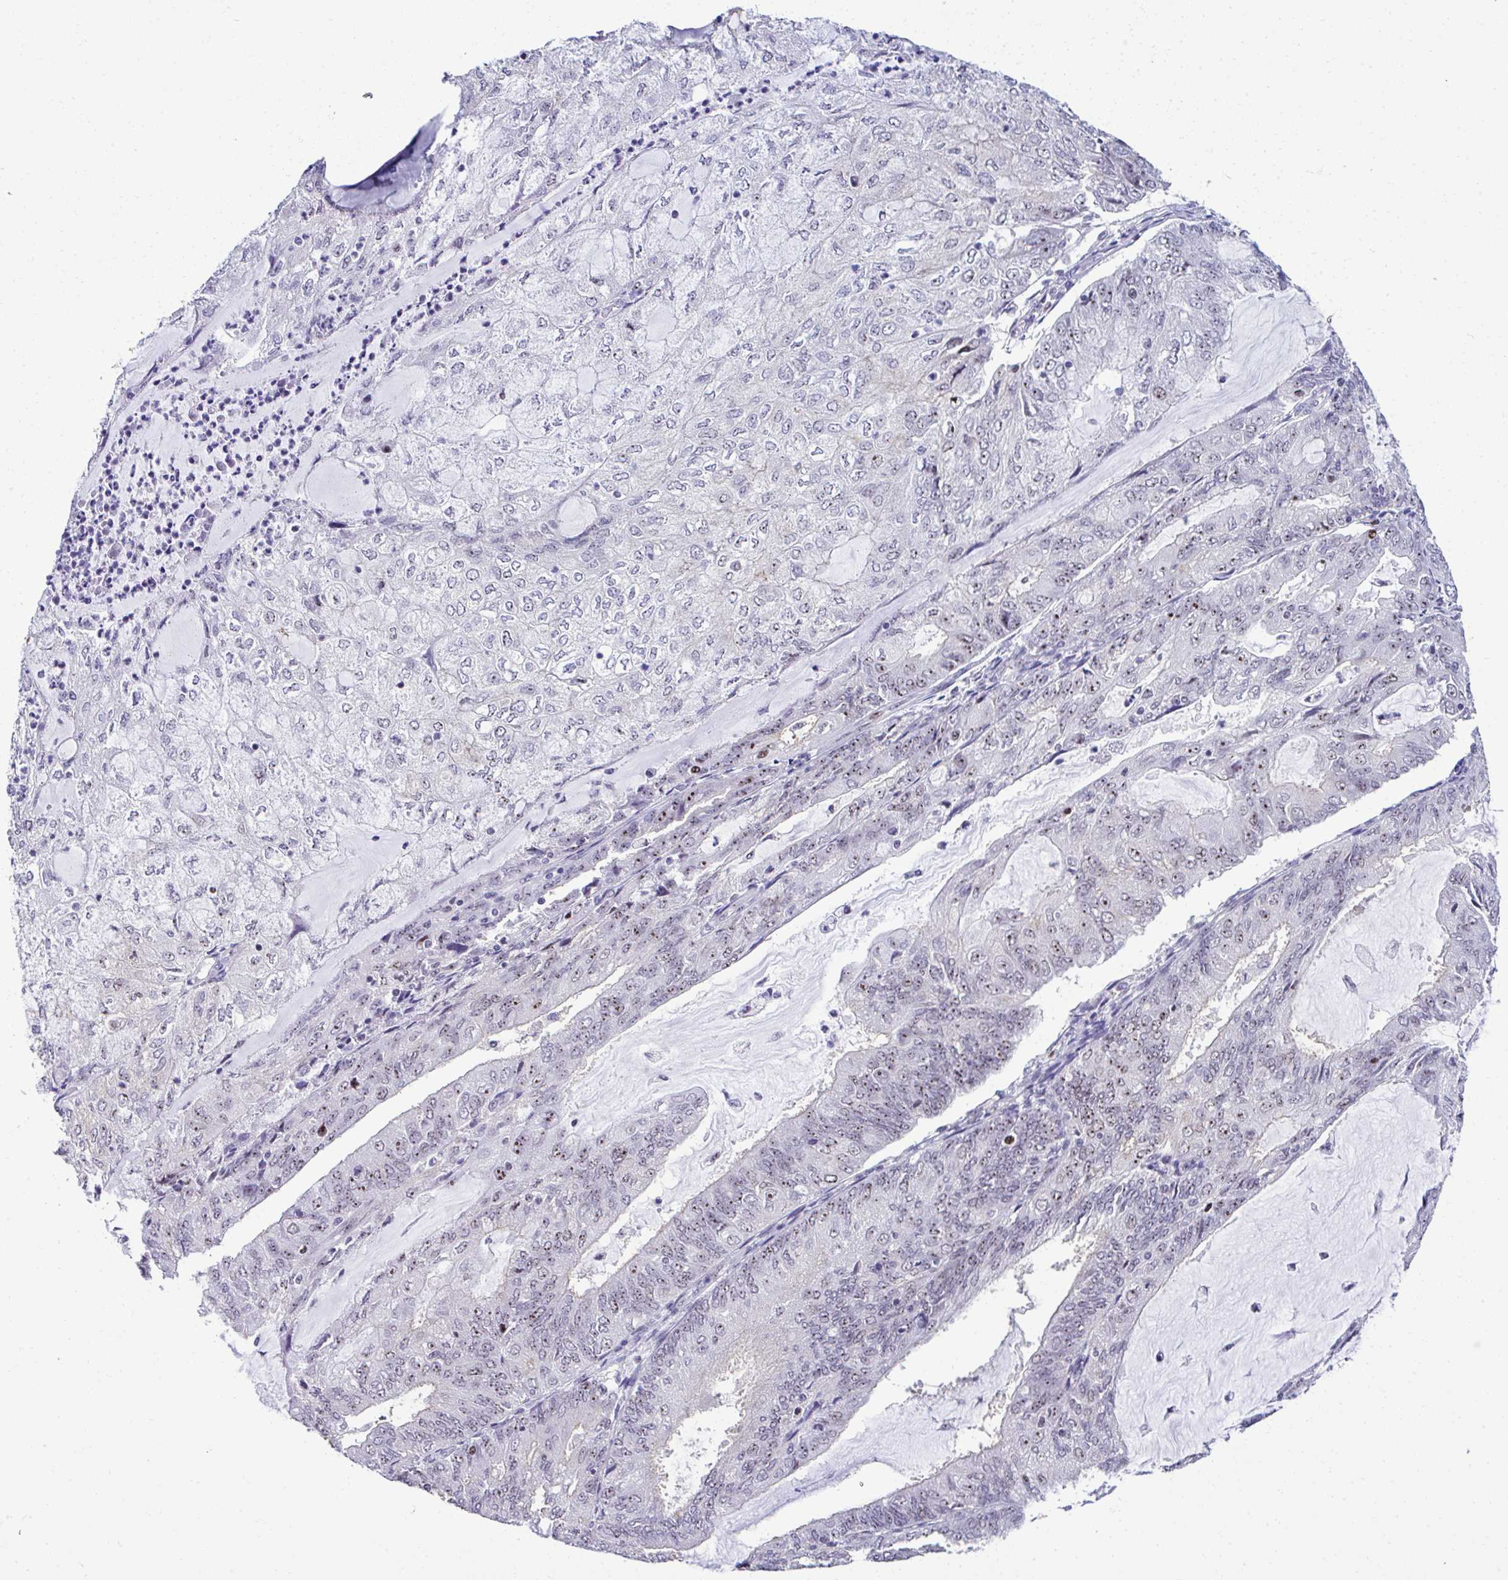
{"staining": {"intensity": "moderate", "quantity": "<25%", "location": "nuclear"}, "tissue": "endometrial cancer", "cell_type": "Tumor cells", "image_type": "cancer", "snomed": [{"axis": "morphology", "description": "Adenocarcinoma, NOS"}, {"axis": "topography", "description": "Endometrium"}], "caption": "Endometrial cancer (adenocarcinoma) stained with a protein marker reveals moderate staining in tumor cells.", "gene": "CEP72", "patient": {"sex": "female", "age": 81}}